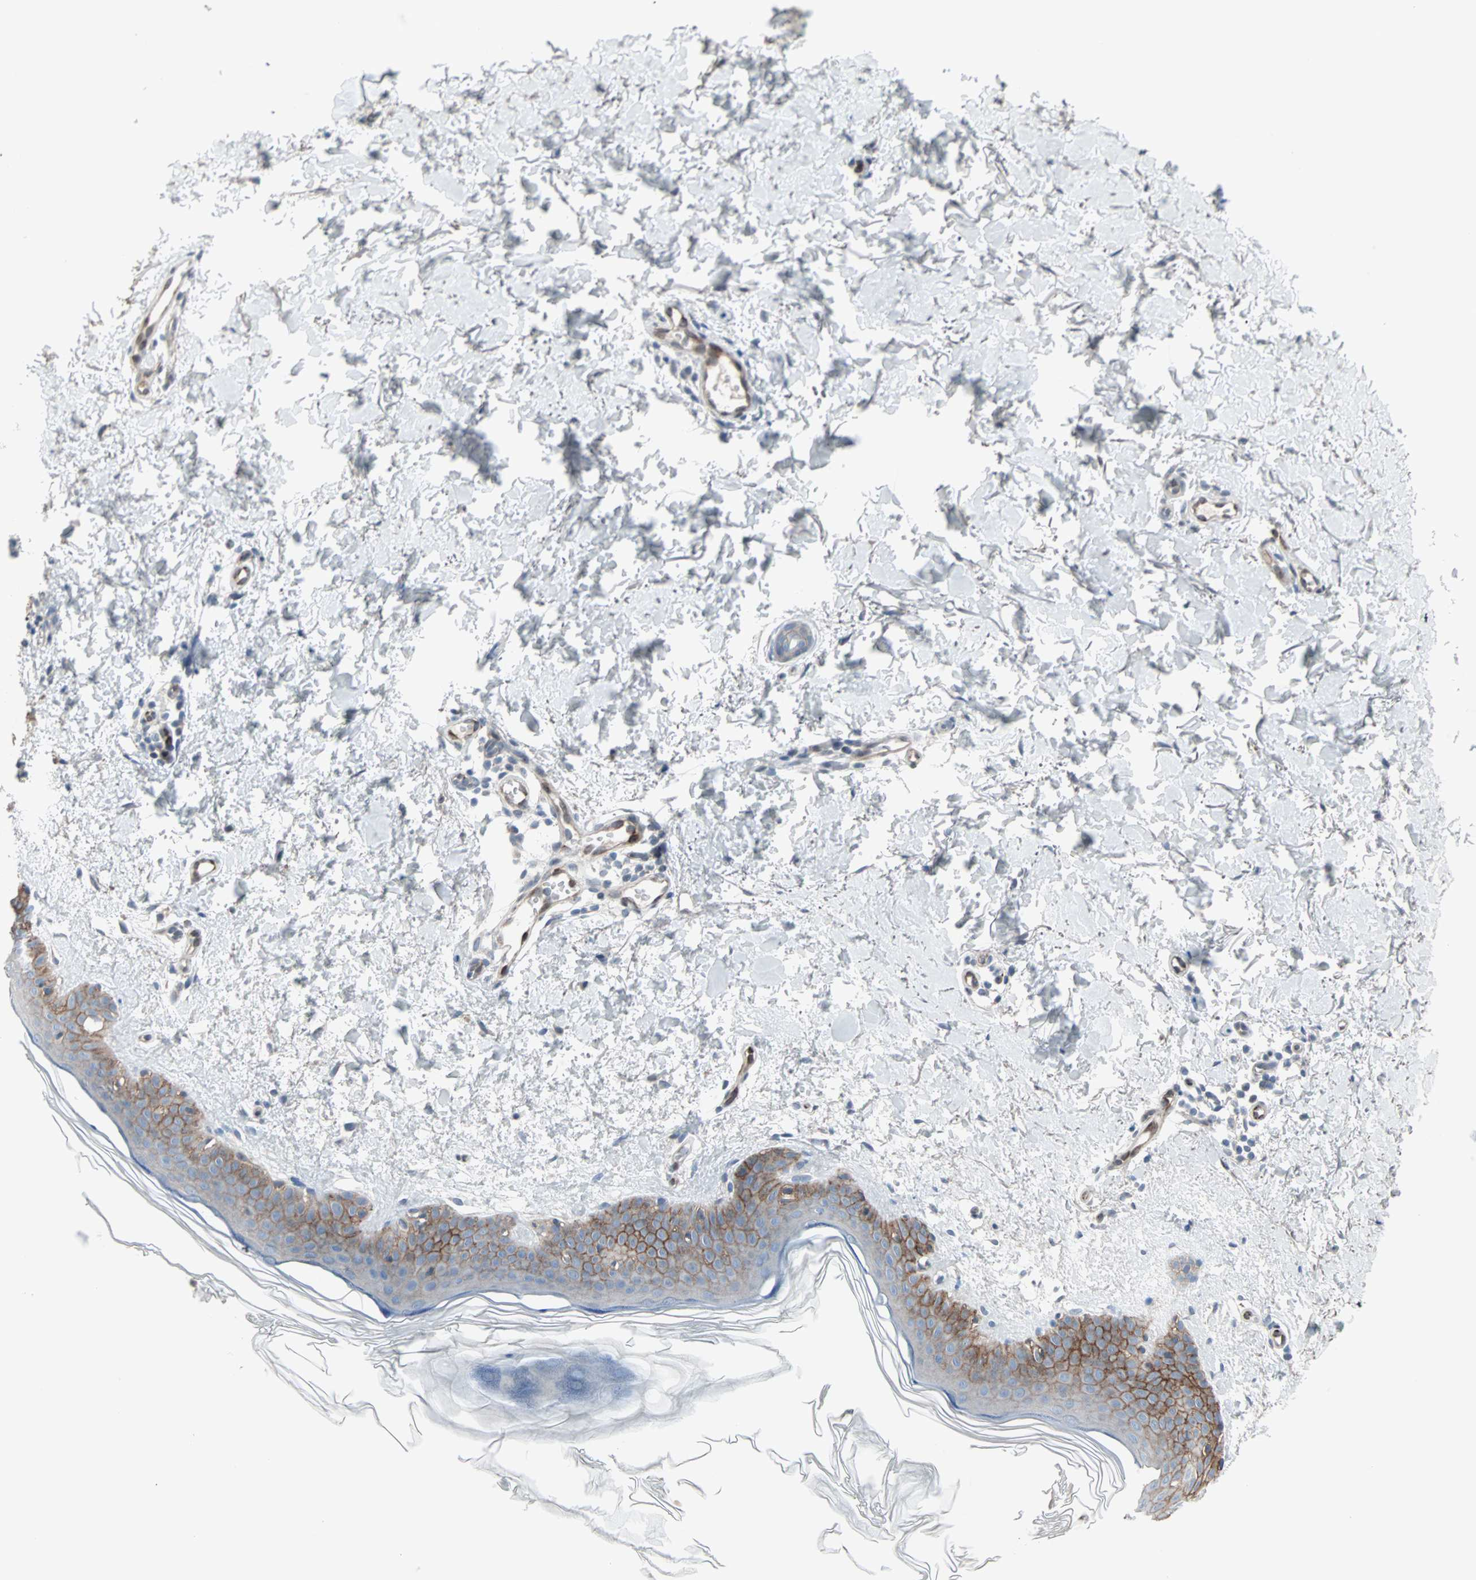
{"staining": {"intensity": "negative", "quantity": "none", "location": "none"}, "tissue": "skin", "cell_type": "Fibroblasts", "image_type": "normal", "snomed": [{"axis": "morphology", "description": "Normal tissue, NOS"}, {"axis": "topography", "description": "Skin"}], "caption": "IHC photomicrograph of benign human skin stained for a protein (brown), which reveals no expression in fibroblasts.", "gene": "CAND2", "patient": {"sex": "female", "age": 56}}